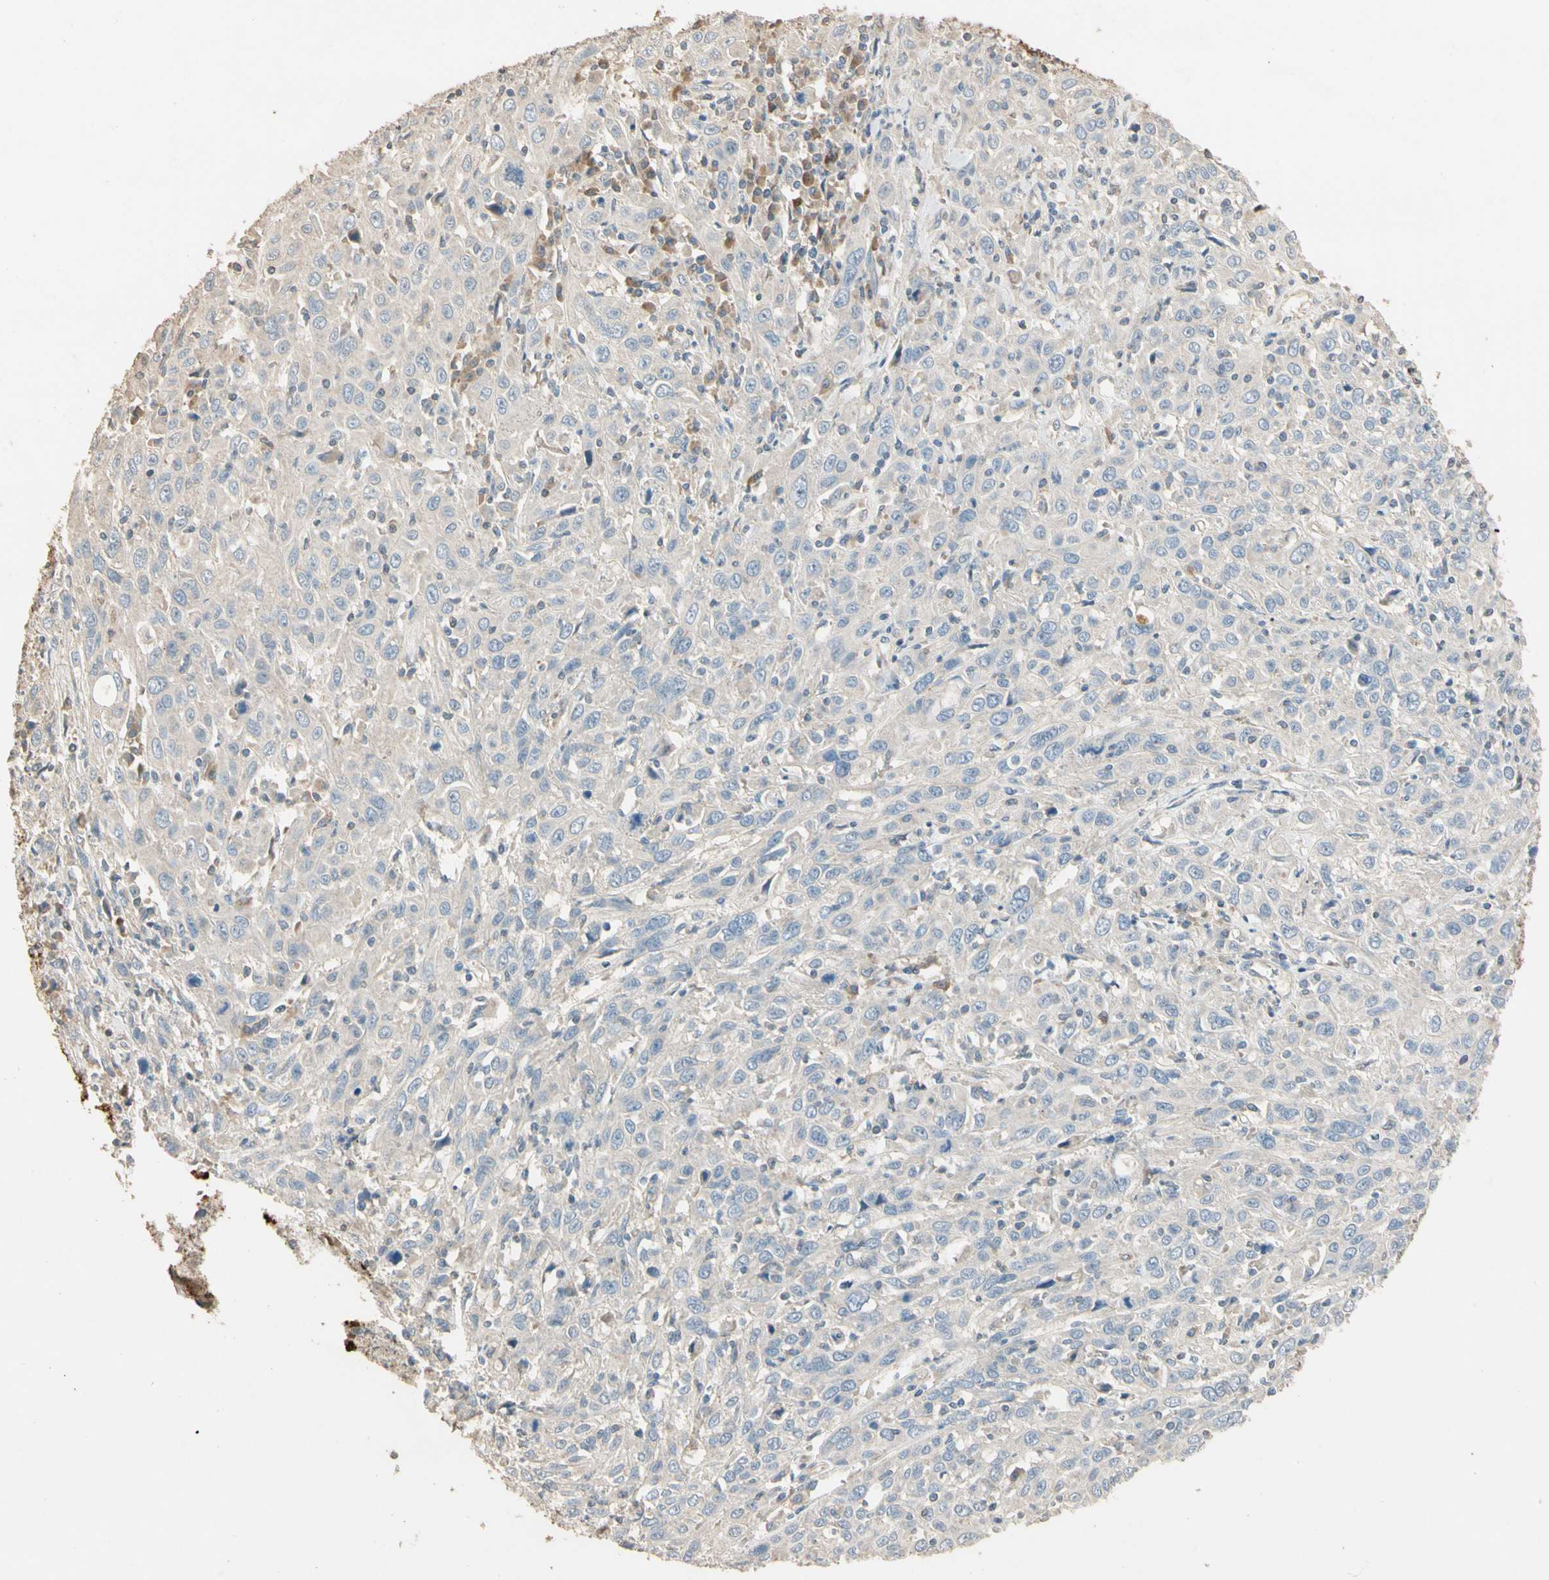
{"staining": {"intensity": "weak", "quantity": "<25%", "location": "cytoplasmic/membranous"}, "tissue": "cervical cancer", "cell_type": "Tumor cells", "image_type": "cancer", "snomed": [{"axis": "morphology", "description": "Squamous cell carcinoma, NOS"}, {"axis": "topography", "description": "Cervix"}], "caption": "Immunohistochemistry image of neoplastic tissue: squamous cell carcinoma (cervical) stained with DAB displays no significant protein positivity in tumor cells. The staining was performed using DAB (3,3'-diaminobenzidine) to visualize the protein expression in brown, while the nuclei were stained in blue with hematoxylin (Magnification: 20x).", "gene": "CDH6", "patient": {"sex": "female", "age": 46}}